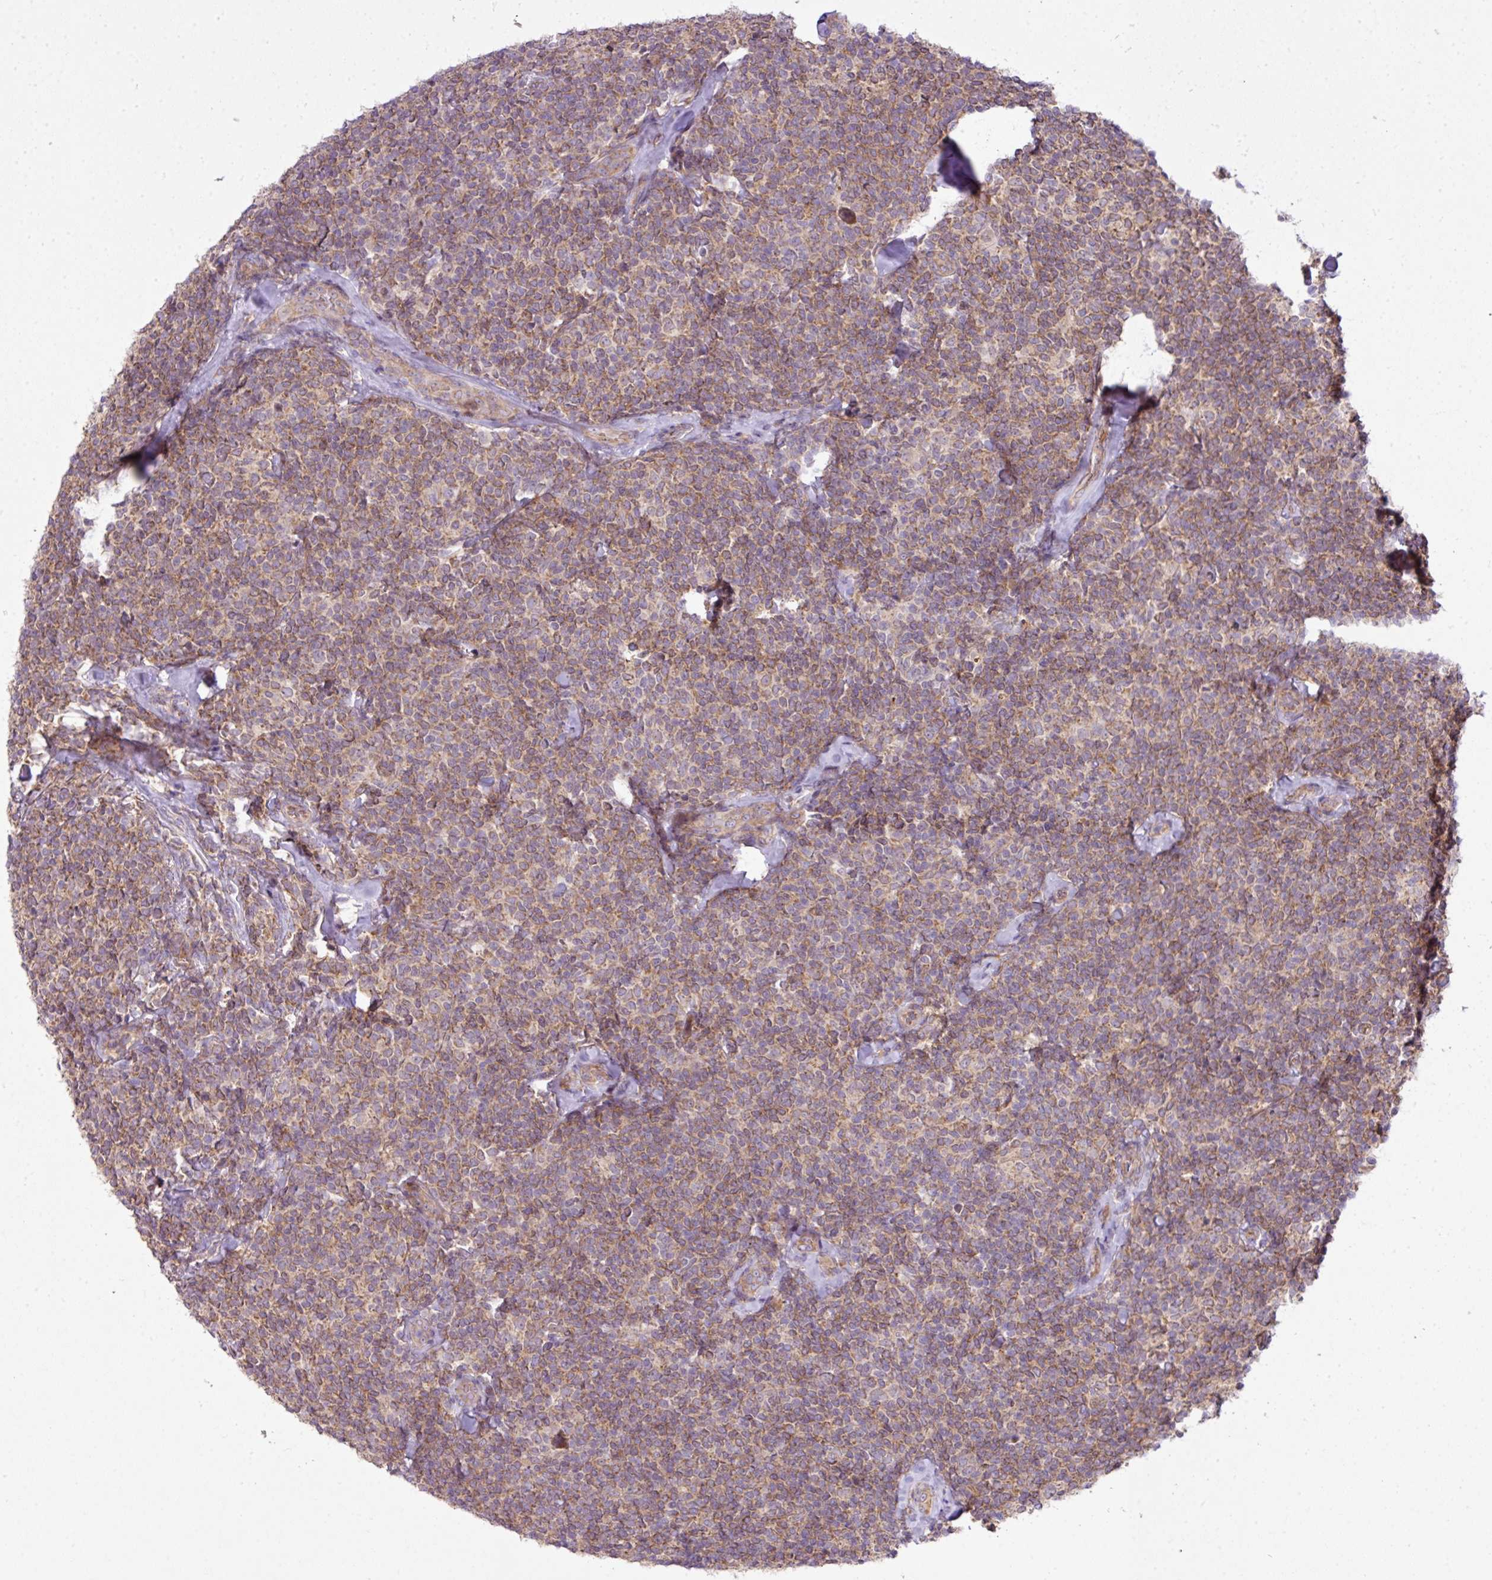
{"staining": {"intensity": "weak", "quantity": ">75%", "location": "cytoplasmic/membranous"}, "tissue": "lymphoma", "cell_type": "Tumor cells", "image_type": "cancer", "snomed": [{"axis": "morphology", "description": "Malignant lymphoma, non-Hodgkin's type, Low grade"}, {"axis": "topography", "description": "Lymph node"}], "caption": "High-power microscopy captured an immunohistochemistry (IHC) histopathology image of lymphoma, revealing weak cytoplasmic/membranous positivity in about >75% of tumor cells. The protein of interest is stained brown, and the nuclei are stained in blue (DAB (3,3'-diaminobenzidine) IHC with brightfield microscopy, high magnification).", "gene": "COX18", "patient": {"sex": "female", "age": 56}}